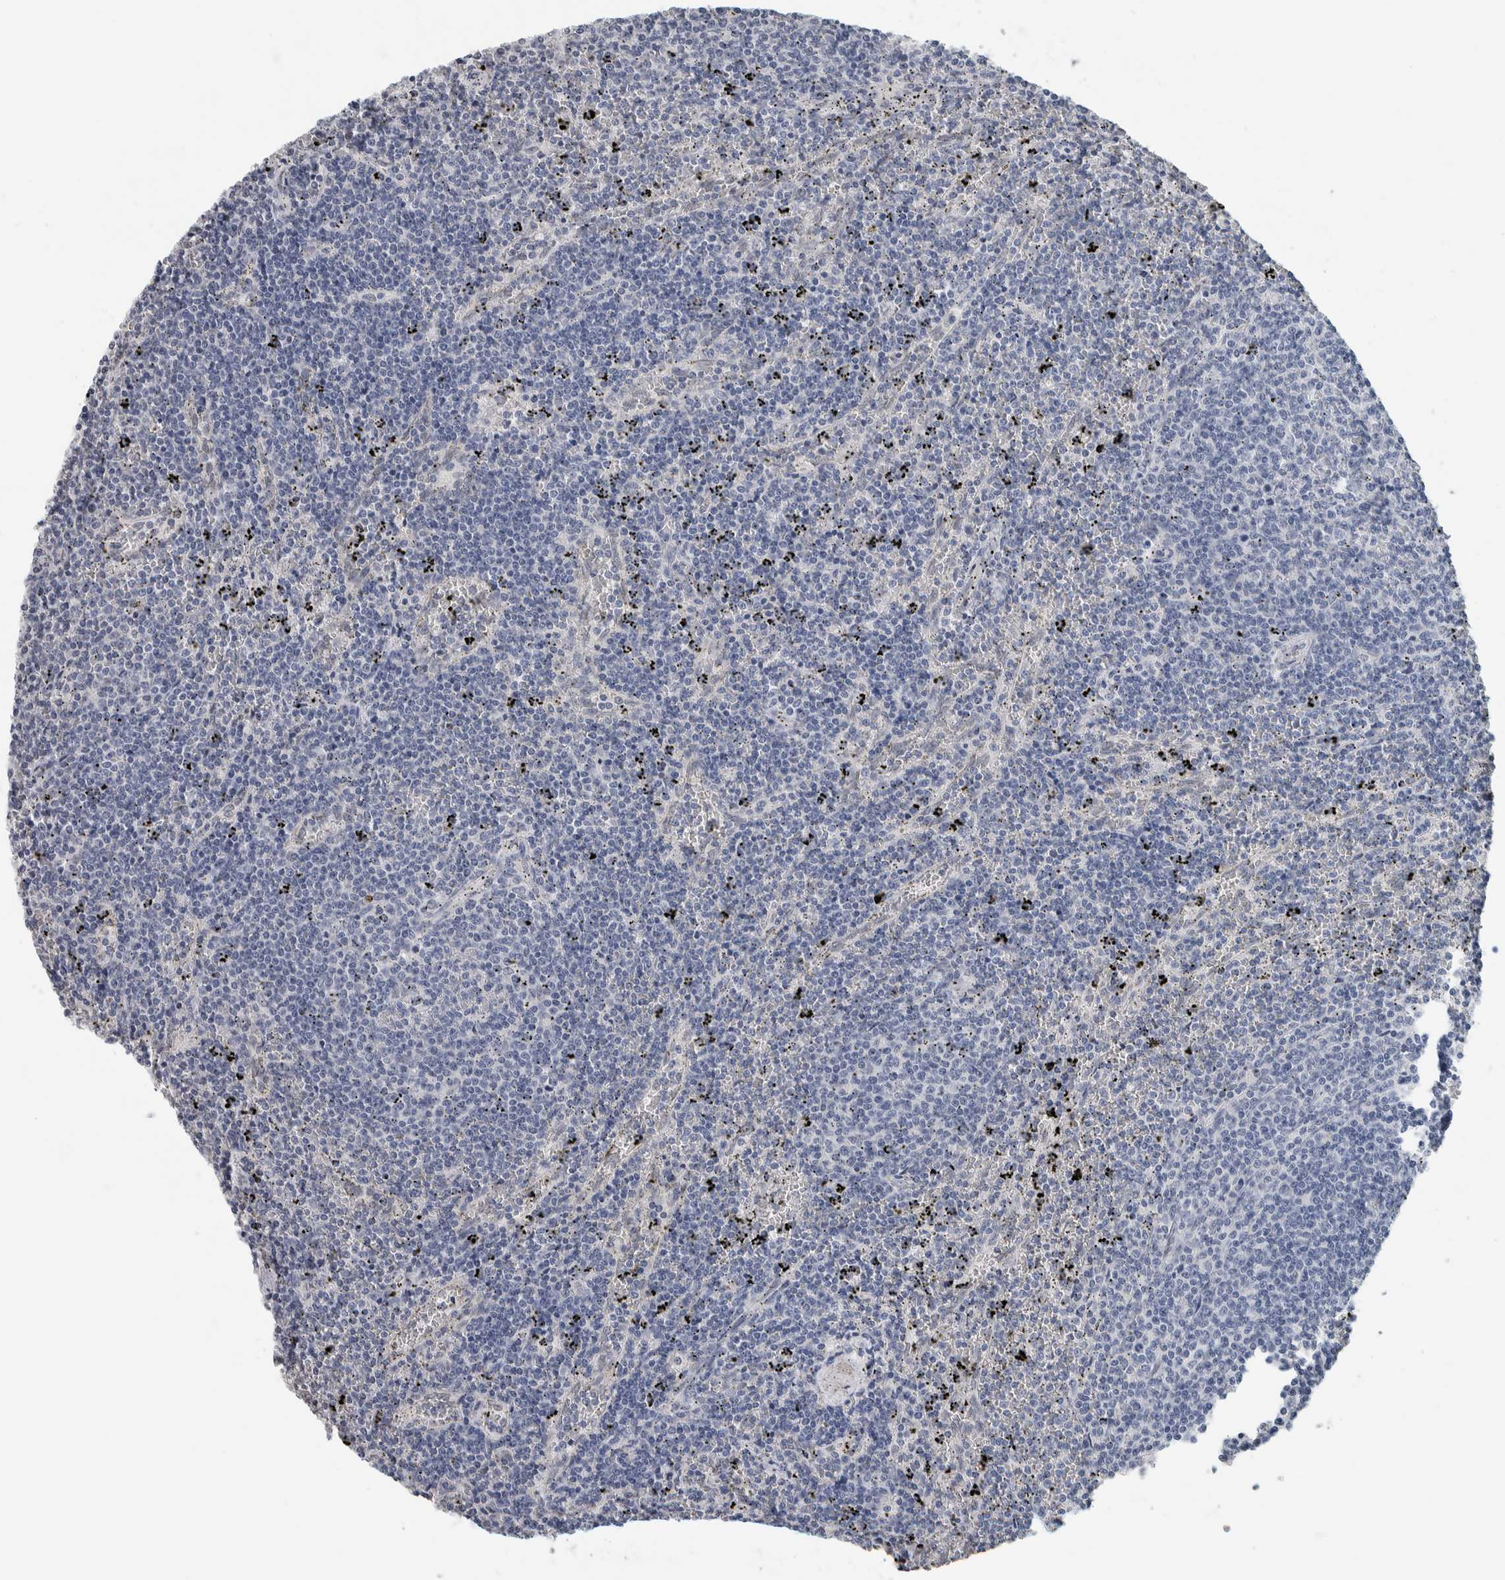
{"staining": {"intensity": "negative", "quantity": "none", "location": "none"}, "tissue": "lymphoma", "cell_type": "Tumor cells", "image_type": "cancer", "snomed": [{"axis": "morphology", "description": "Malignant lymphoma, non-Hodgkin's type, Low grade"}, {"axis": "topography", "description": "Spleen"}], "caption": "Immunohistochemistry (IHC) of human lymphoma displays no positivity in tumor cells. (DAB (3,3'-diaminobenzidine) immunohistochemistry (IHC) with hematoxylin counter stain).", "gene": "NEFM", "patient": {"sex": "female", "age": 50}}